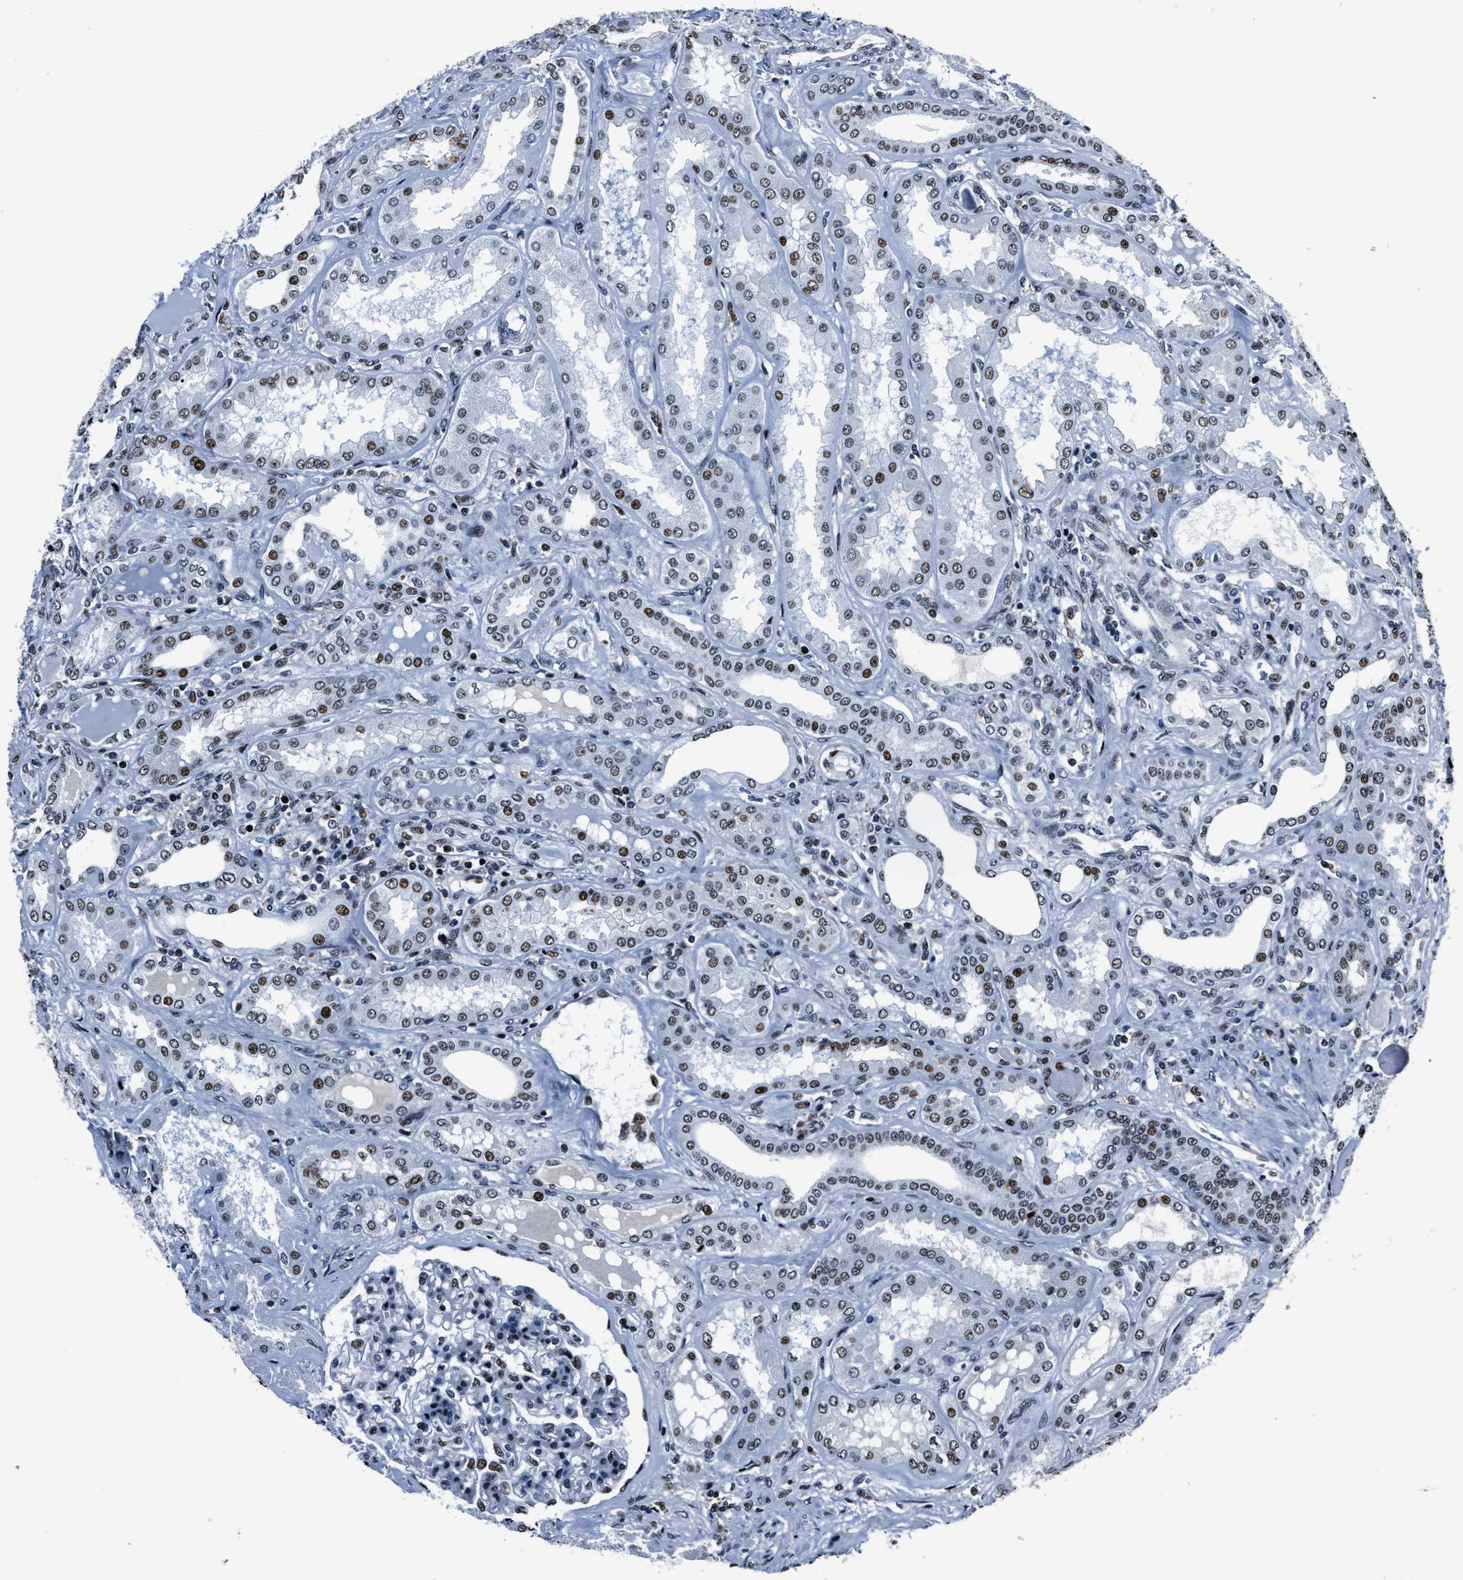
{"staining": {"intensity": "moderate", "quantity": "<25%", "location": "nuclear"}, "tissue": "kidney", "cell_type": "Cells in glomeruli", "image_type": "normal", "snomed": [{"axis": "morphology", "description": "Normal tissue, NOS"}, {"axis": "topography", "description": "Kidney"}], "caption": "Protein staining by immunohistochemistry (IHC) reveals moderate nuclear positivity in approximately <25% of cells in glomeruli in normal kidney. (DAB (3,3'-diaminobenzidine) IHC, brown staining for protein, blue staining for nuclei).", "gene": "PPIE", "patient": {"sex": "female", "age": 56}}